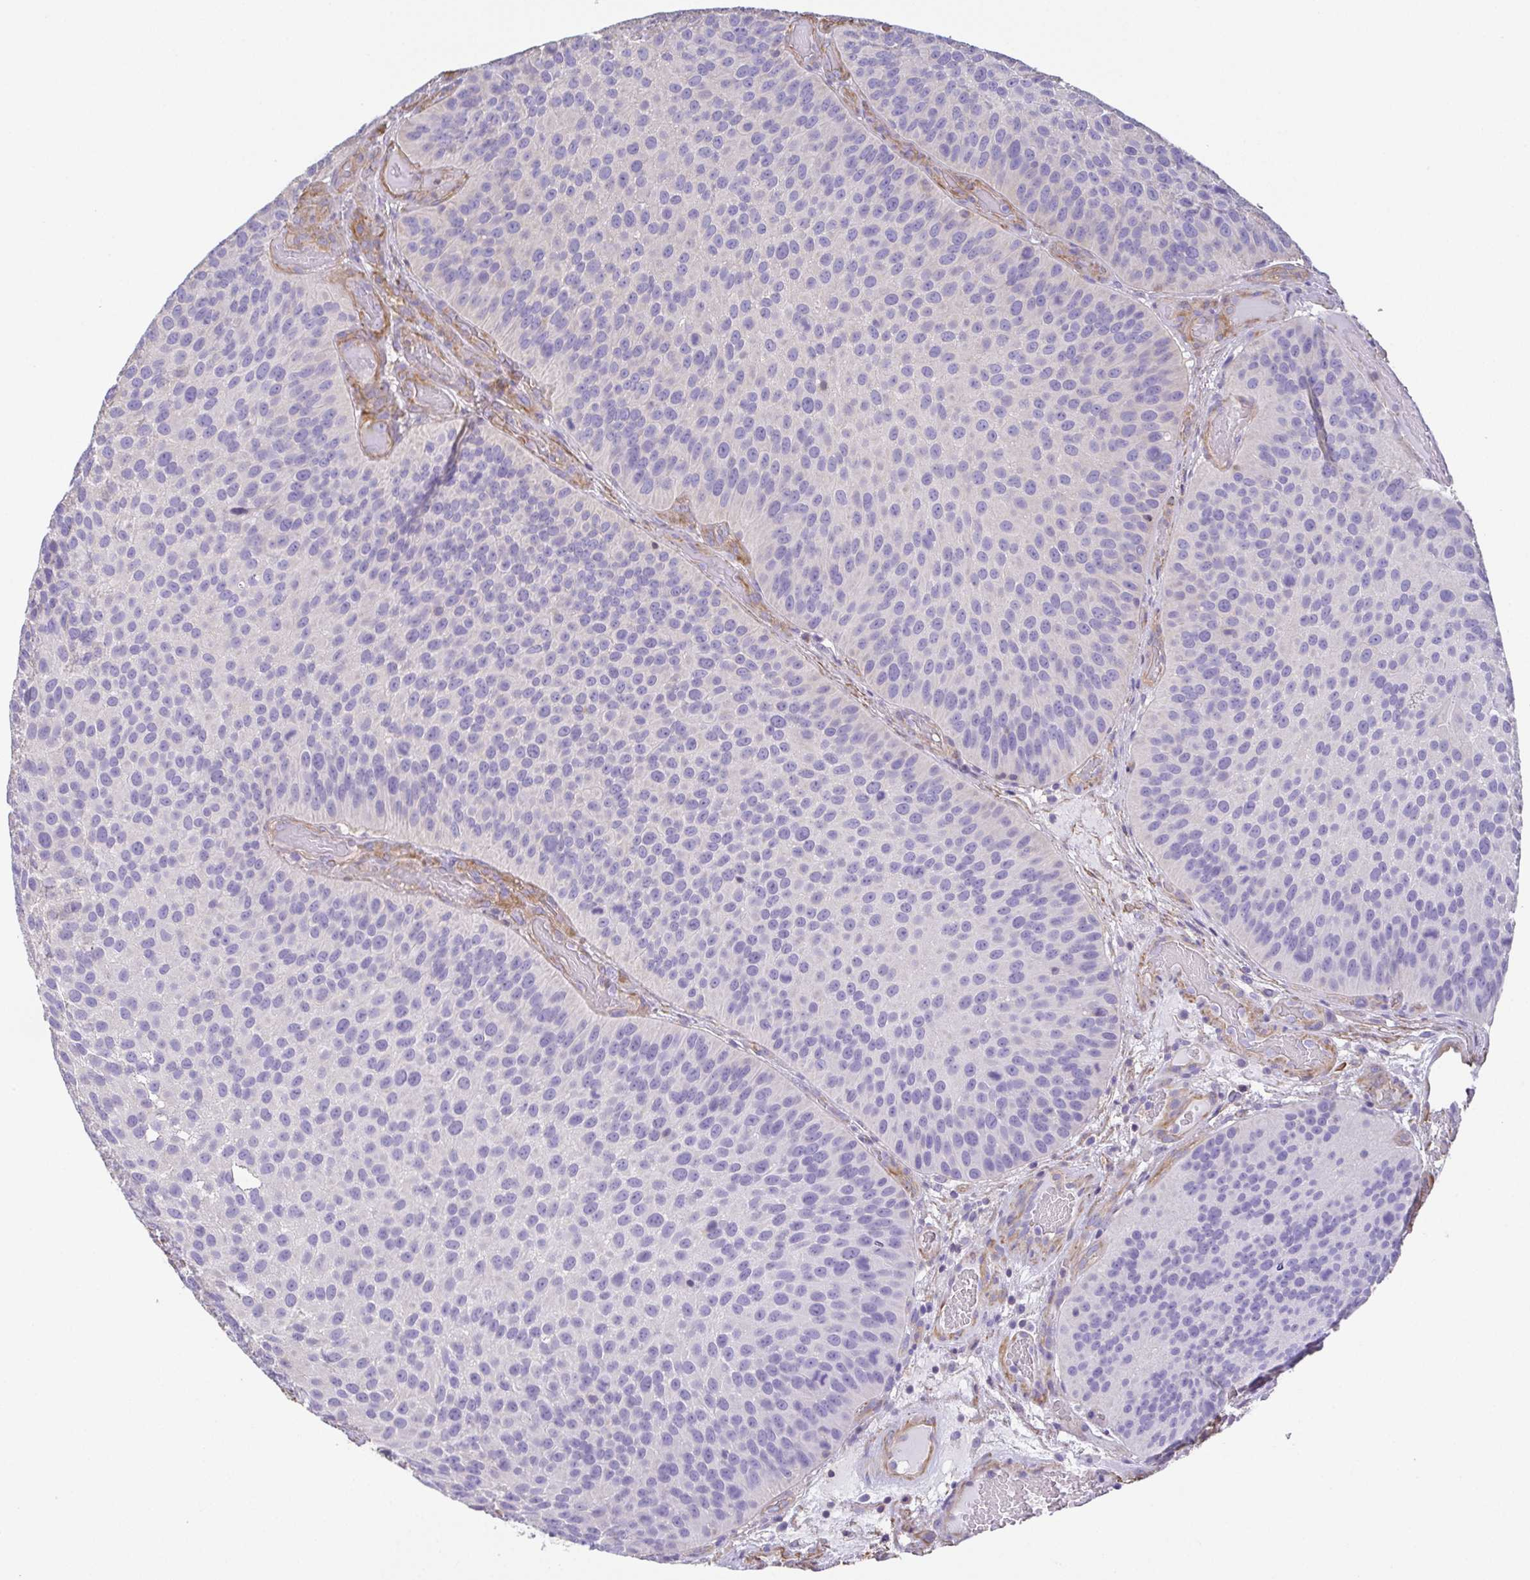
{"staining": {"intensity": "negative", "quantity": "none", "location": "none"}, "tissue": "urothelial cancer", "cell_type": "Tumor cells", "image_type": "cancer", "snomed": [{"axis": "morphology", "description": "Urothelial carcinoma, Low grade"}, {"axis": "topography", "description": "Urinary bladder"}], "caption": "Urothelial cancer was stained to show a protein in brown. There is no significant positivity in tumor cells.", "gene": "MYL6", "patient": {"sex": "male", "age": 76}}